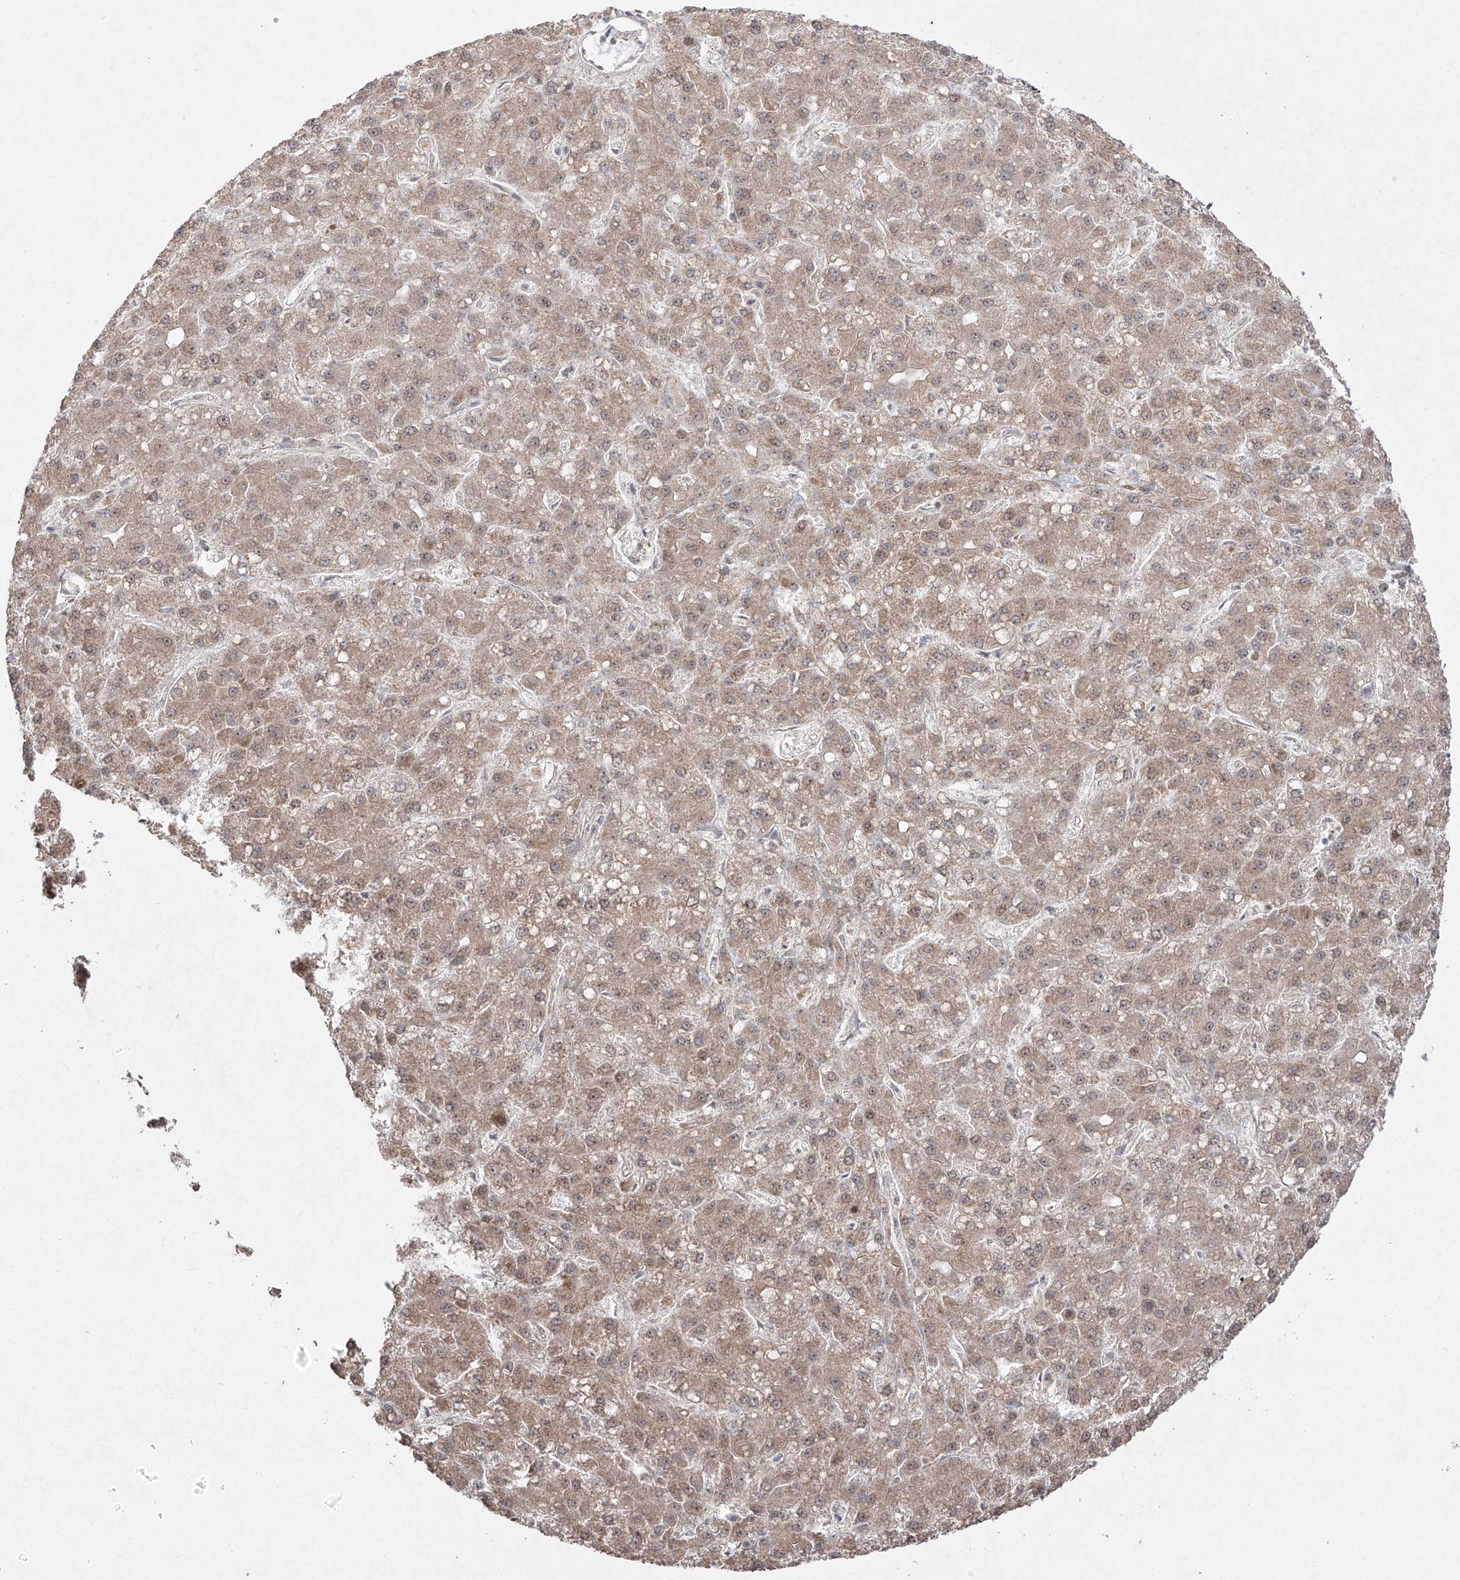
{"staining": {"intensity": "weak", "quantity": ">75%", "location": "cytoplasmic/membranous"}, "tissue": "liver cancer", "cell_type": "Tumor cells", "image_type": "cancer", "snomed": [{"axis": "morphology", "description": "Carcinoma, Hepatocellular, NOS"}, {"axis": "topography", "description": "Liver"}], "caption": "Hepatocellular carcinoma (liver) stained for a protein (brown) reveals weak cytoplasmic/membranous positive positivity in about >75% of tumor cells.", "gene": "SNRNP27", "patient": {"sex": "male", "age": 67}}